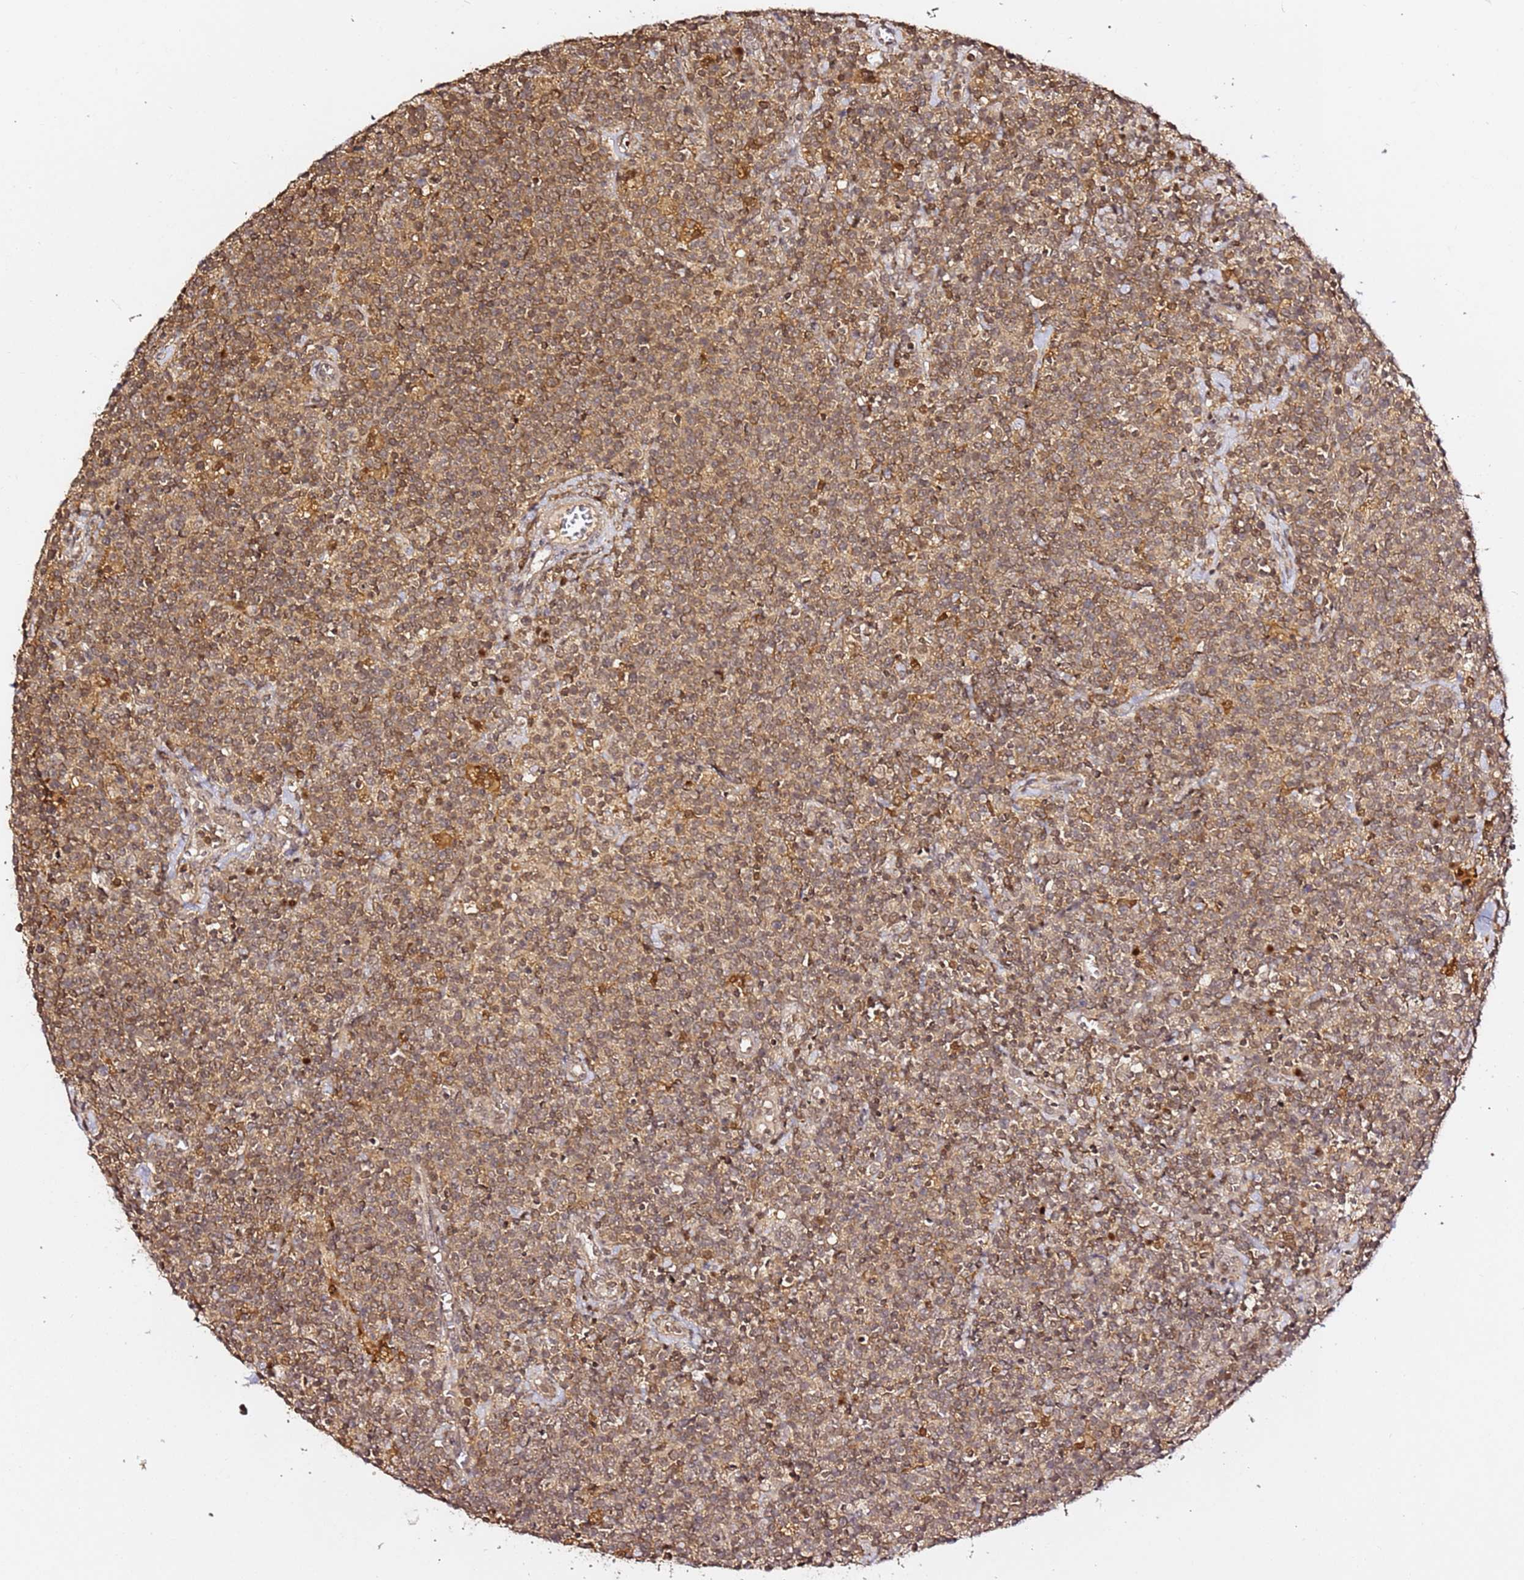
{"staining": {"intensity": "weak", "quantity": ">75%", "location": "cytoplasmic/membranous,nuclear"}, "tissue": "lymphoma", "cell_type": "Tumor cells", "image_type": "cancer", "snomed": [{"axis": "morphology", "description": "Malignant lymphoma, non-Hodgkin's type, High grade"}, {"axis": "topography", "description": "Lymph node"}], "caption": "A low amount of weak cytoplasmic/membranous and nuclear expression is present in about >75% of tumor cells in malignant lymphoma, non-Hodgkin's type (high-grade) tissue. (DAB IHC with brightfield microscopy, high magnification).", "gene": "OR5V1", "patient": {"sex": "male", "age": 61}}